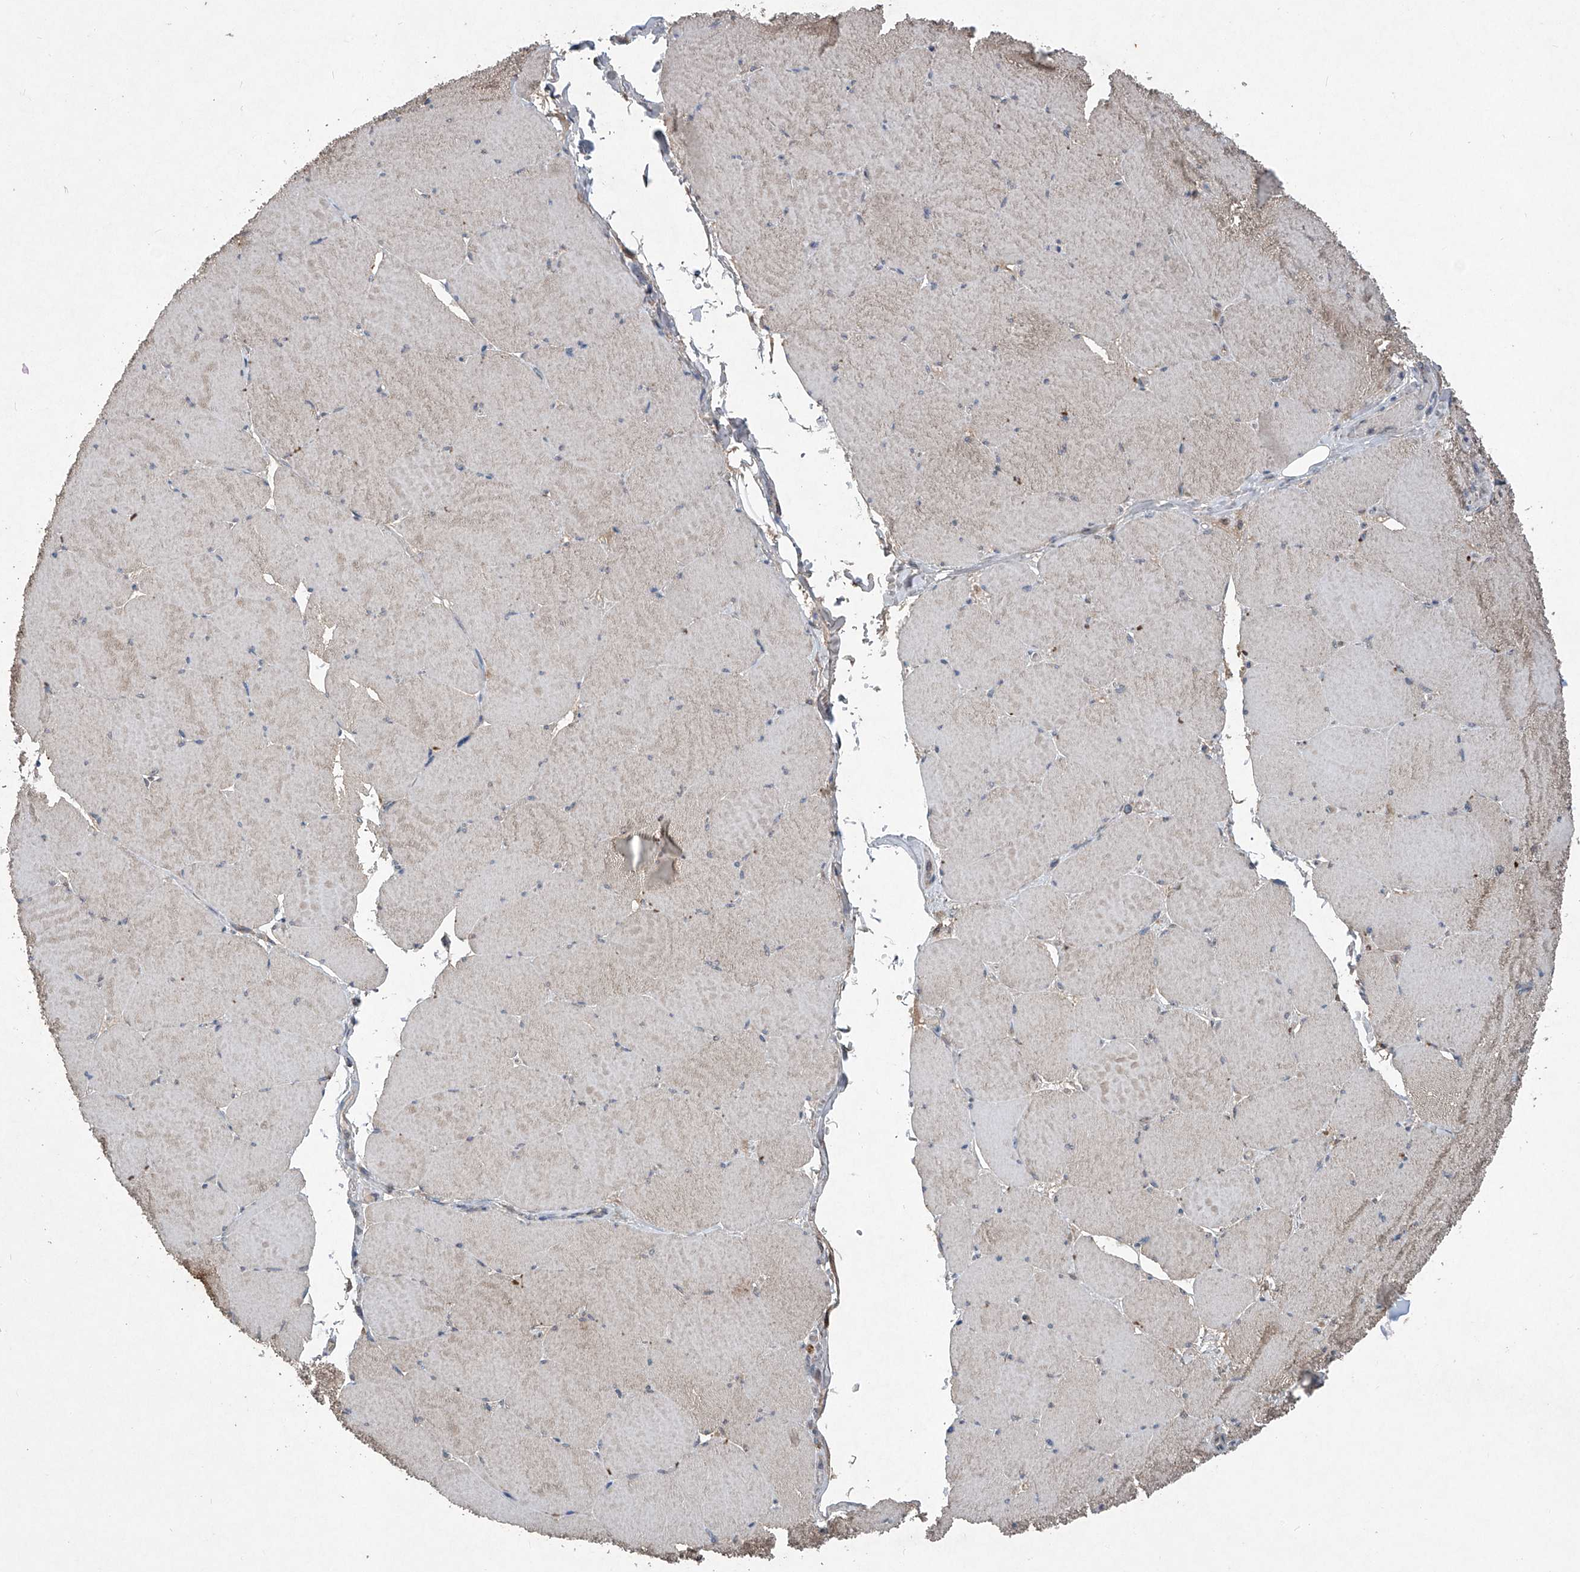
{"staining": {"intensity": "moderate", "quantity": "25%-75%", "location": "cytoplasmic/membranous"}, "tissue": "skeletal muscle", "cell_type": "Myocytes", "image_type": "normal", "snomed": [{"axis": "morphology", "description": "Normal tissue, NOS"}, {"axis": "topography", "description": "Skeletal muscle"}, {"axis": "topography", "description": "Head-Neck"}], "caption": "Myocytes demonstrate medium levels of moderate cytoplasmic/membranous positivity in about 25%-75% of cells in benign skeletal muscle. (DAB IHC, brown staining for protein, blue staining for nuclei).", "gene": "SUMF2", "patient": {"sex": "male", "age": 66}}